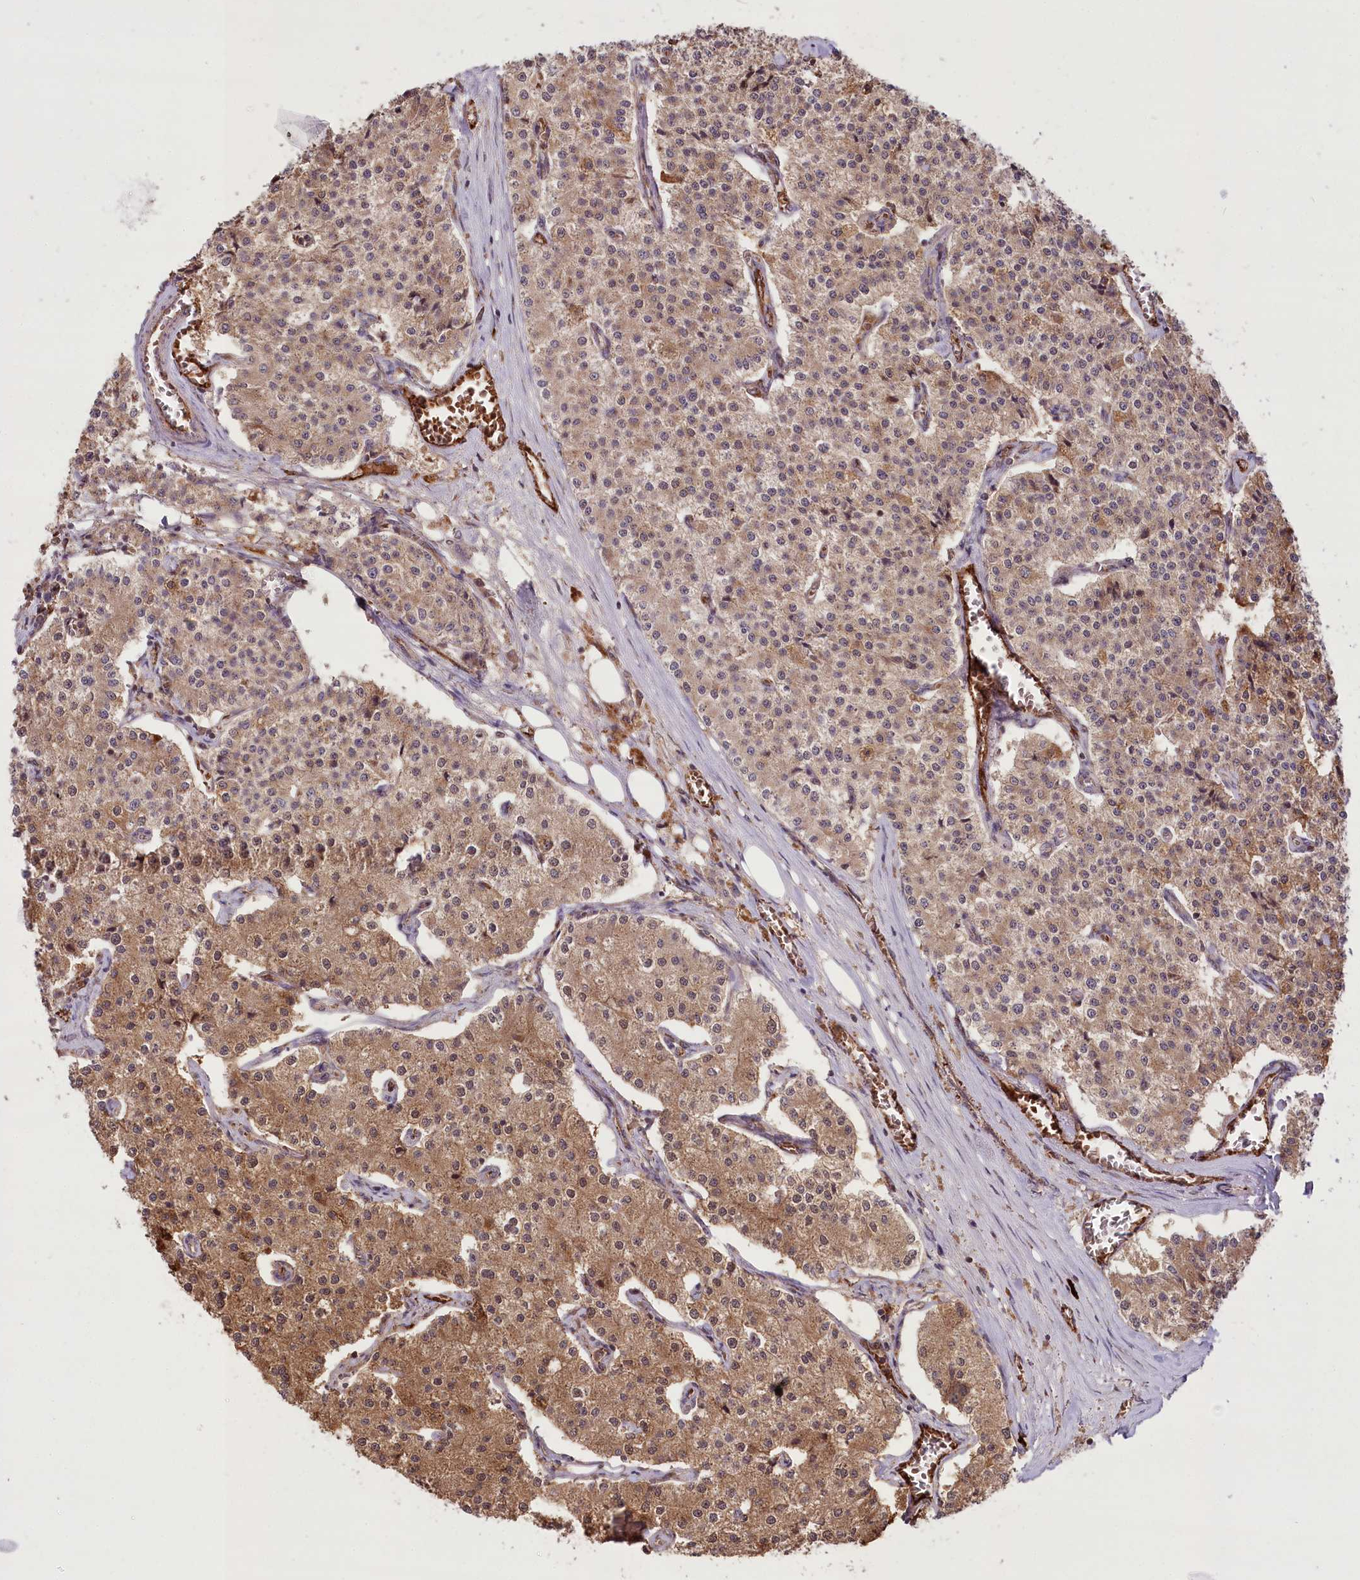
{"staining": {"intensity": "moderate", "quantity": ">75%", "location": "cytoplasmic/membranous,nuclear"}, "tissue": "carcinoid", "cell_type": "Tumor cells", "image_type": "cancer", "snomed": [{"axis": "morphology", "description": "Carcinoid, malignant, NOS"}, {"axis": "topography", "description": "Colon"}], "caption": "The image displays immunohistochemical staining of carcinoid. There is moderate cytoplasmic/membranous and nuclear positivity is identified in about >75% of tumor cells. The staining is performed using DAB brown chromogen to label protein expression. The nuclei are counter-stained blue using hematoxylin.", "gene": "CARD19", "patient": {"sex": "female", "age": 52}}